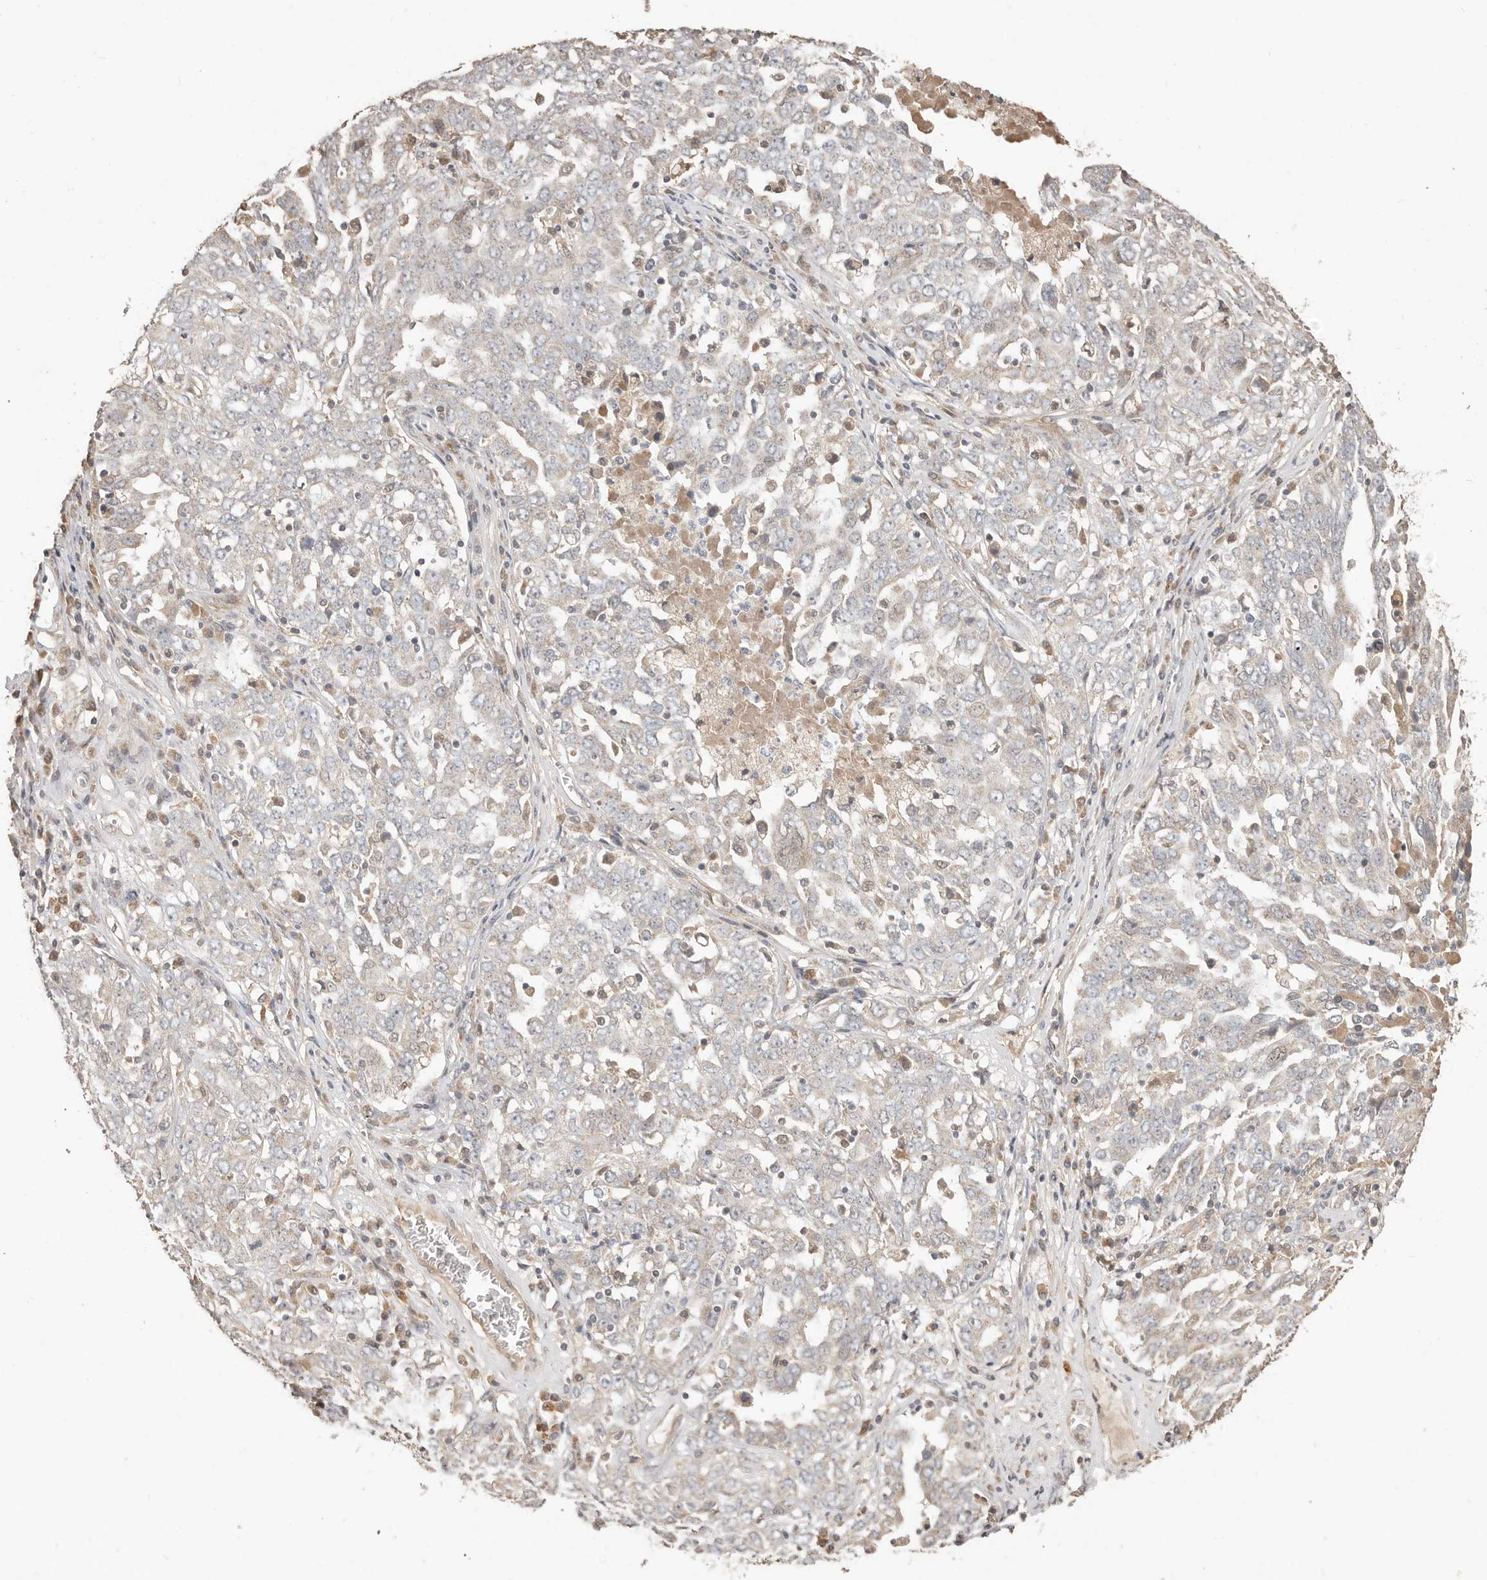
{"staining": {"intensity": "negative", "quantity": "none", "location": "none"}, "tissue": "ovarian cancer", "cell_type": "Tumor cells", "image_type": "cancer", "snomed": [{"axis": "morphology", "description": "Carcinoma, endometroid"}, {"axis": "topography", "description": "Ovary"}], "caption": "There is no significant positivity in tumor cells of ovarian cancer.", "gene": "MTFR2", "patient": {"sex": "female", "age": 62}}